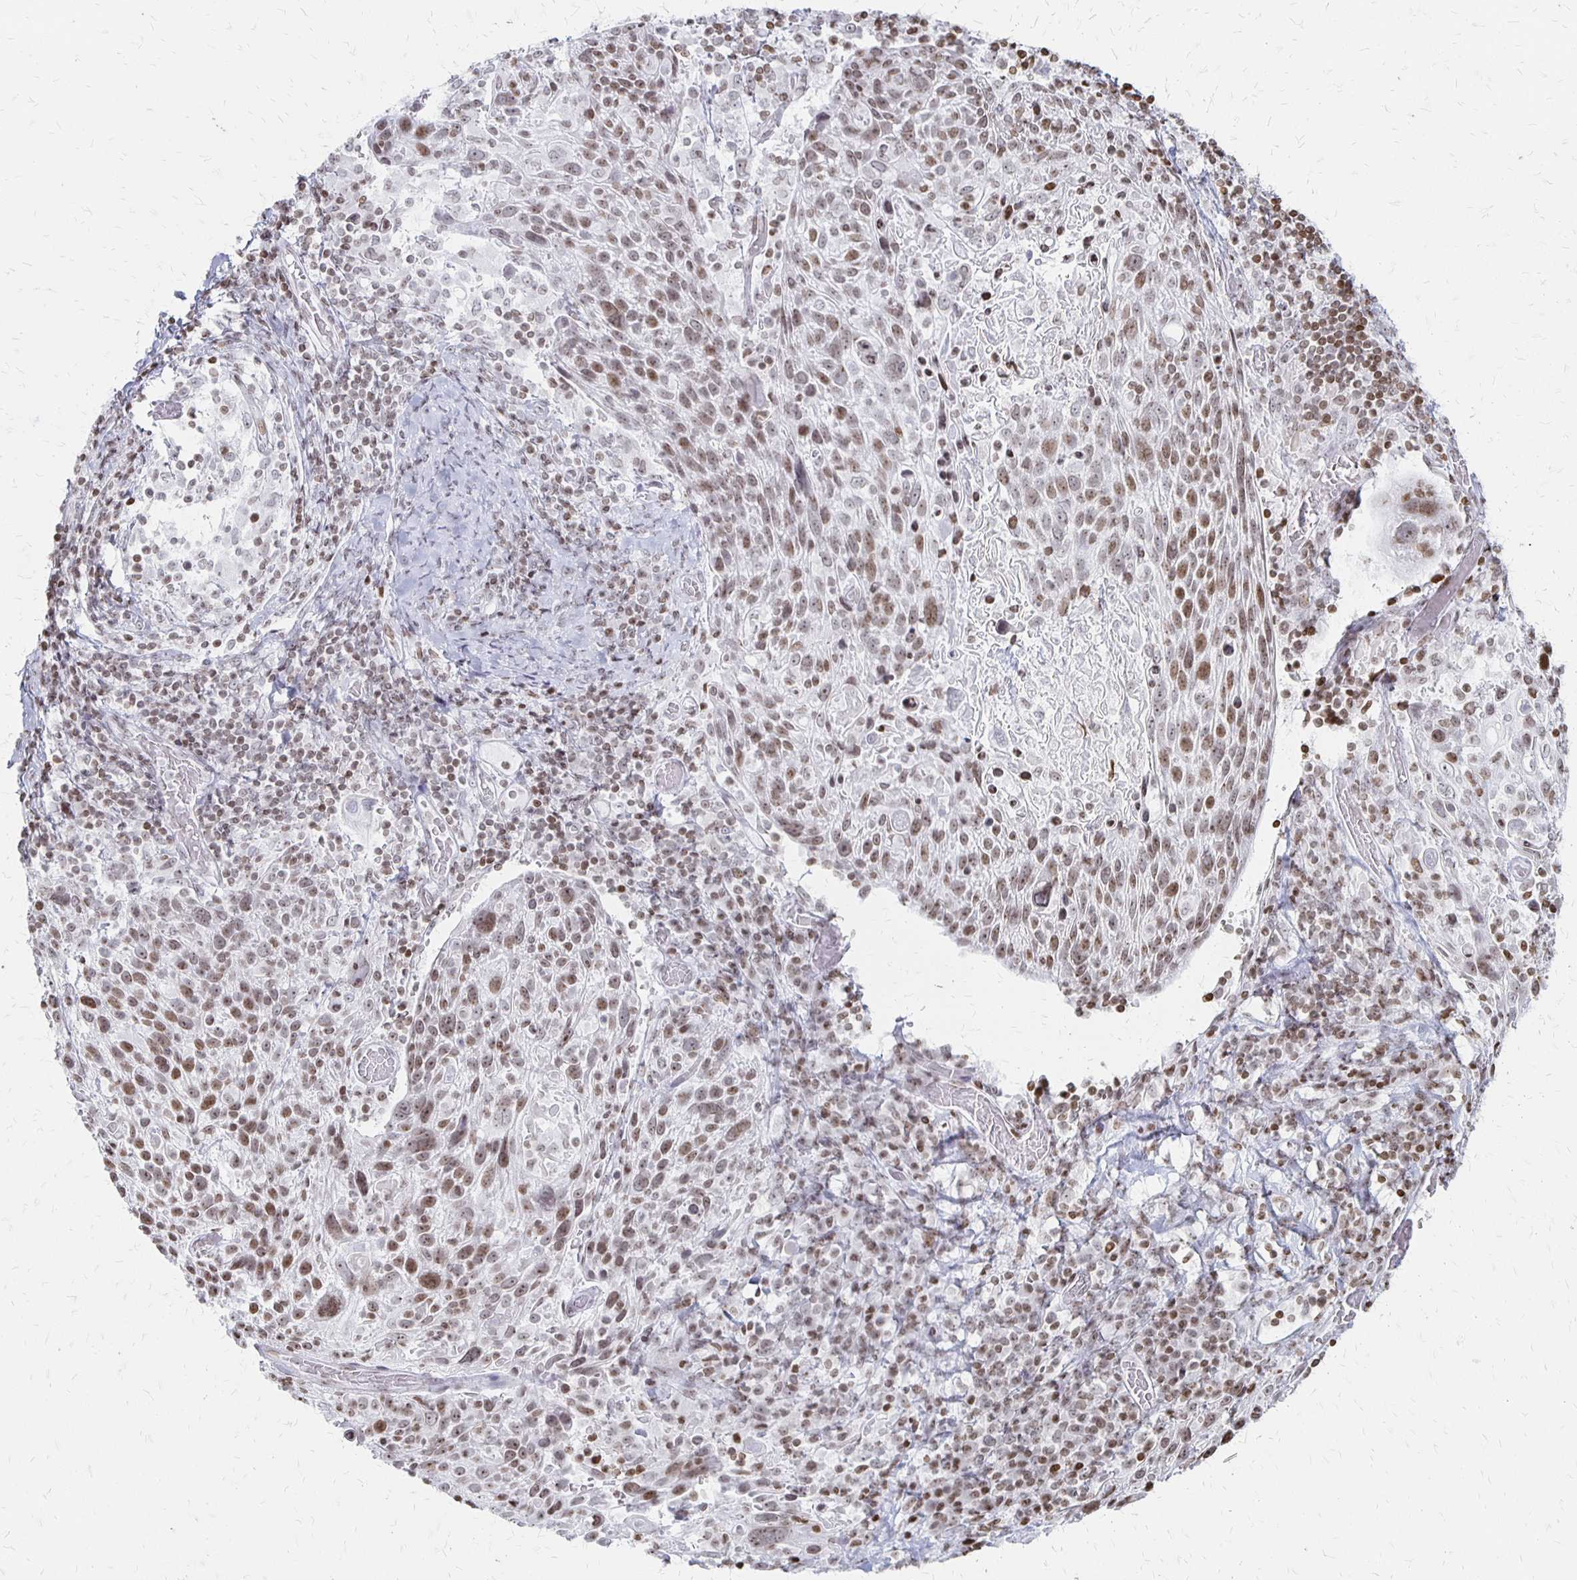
{"staining": {"intensity": "weak", "quantity": "25%-75%", "location": "nuclear"}, "tissue": "cervical cancer", "cell_type": "Tumor cells", "image_type": "cancer", "snomed": [{"axis": "morphology", "description": "Squamous cell carcinoma, NOS"}, {"axis": "topography", "description": "Cervix"}], "caption": "The micrograph shows a brown stain indicating the presence of a protein in the nuclear of tumor cells in cervical squamous cell carcinoma. (DAB (3,3'-diaminobenzidine) = brown stain, brightfield microscopy at high magnification).", "gene": "ZNF280C", "patient": {"sex": "female", "age": 61}}